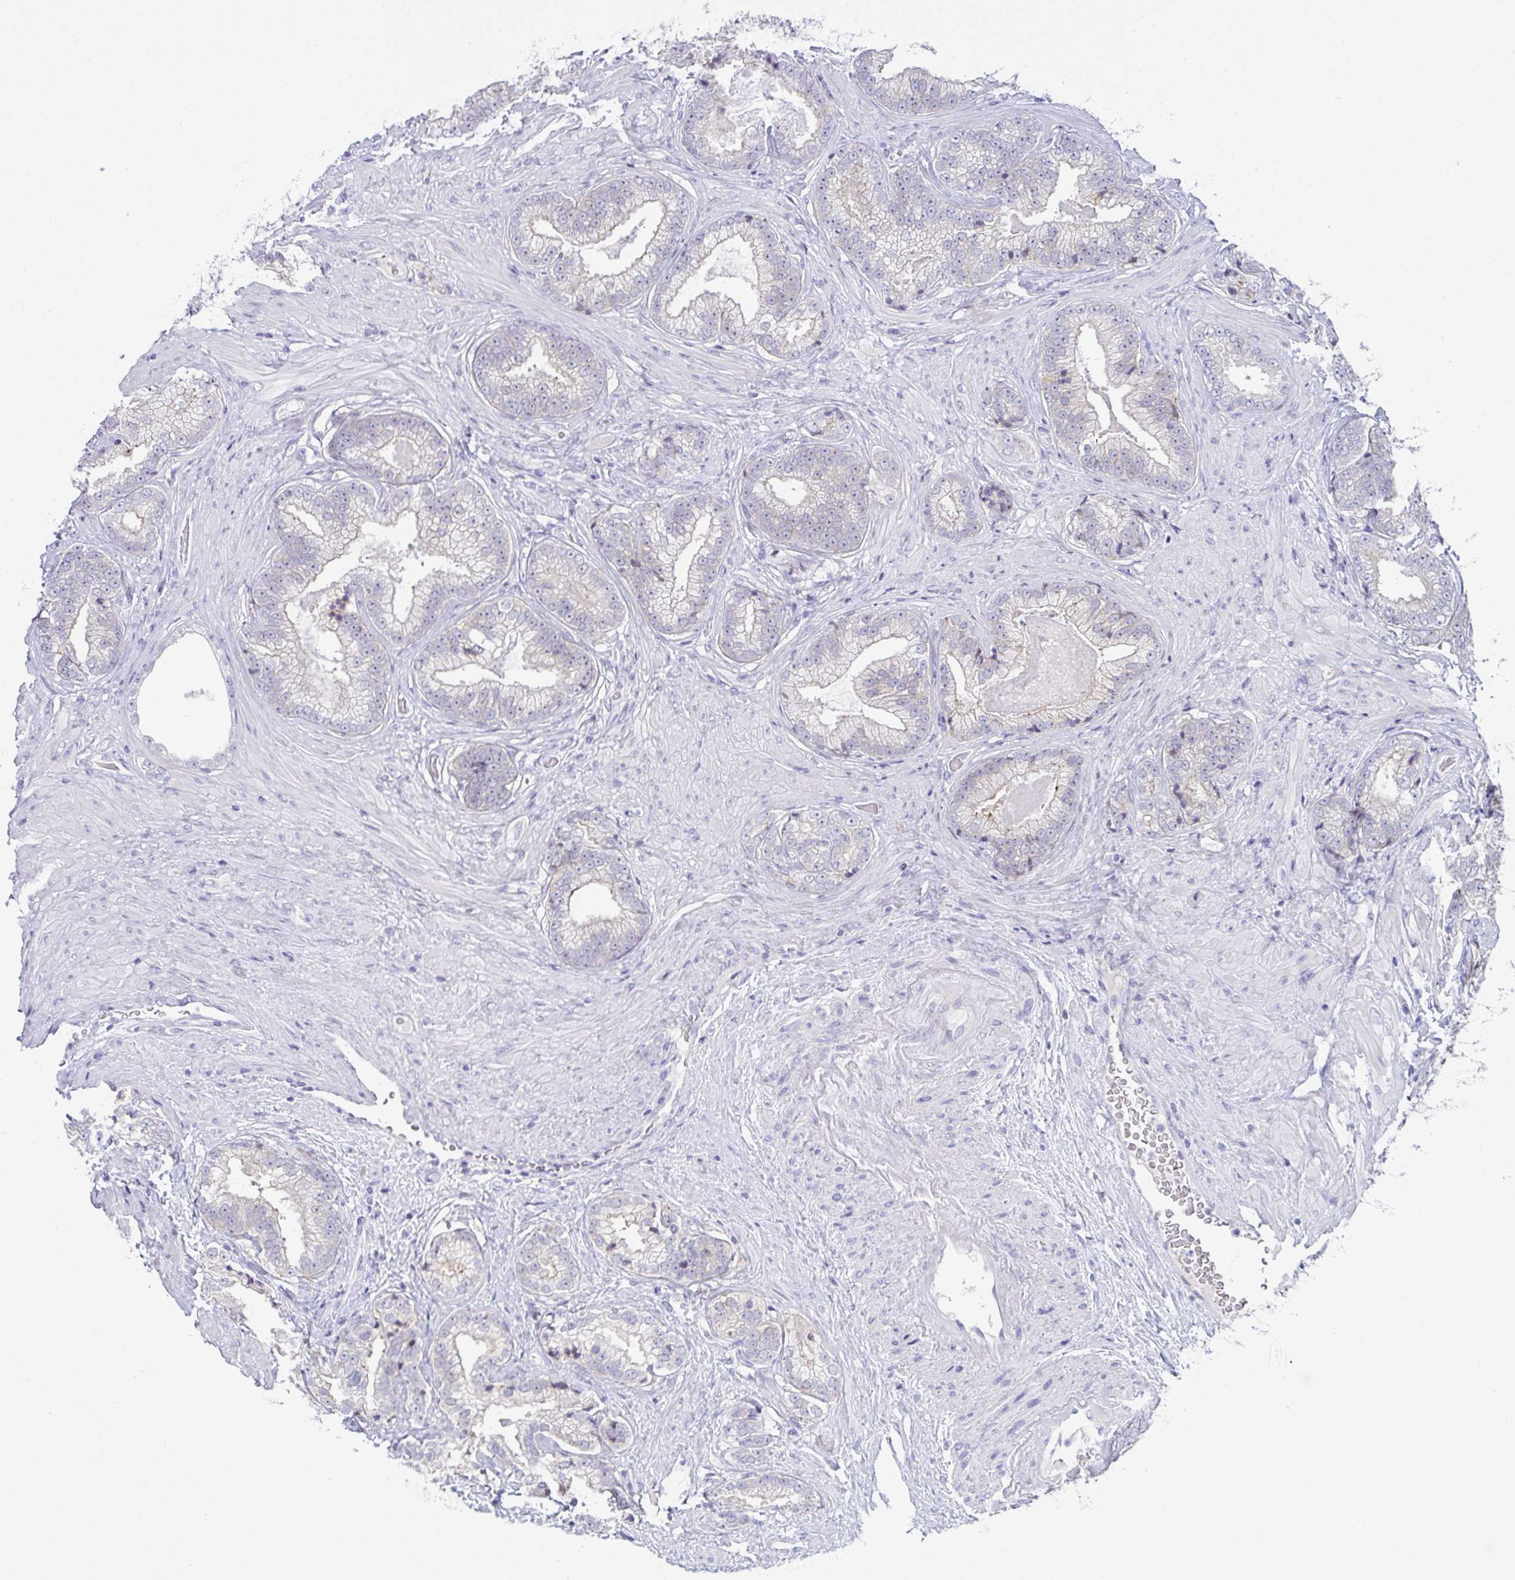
{"staining": {"intensity": "weak", "quantity": "<25%", "location": "cytoplasmic/membranous"}, "tissue": "prostate cancer", "cell_type": "Tumor cells", "image_type": "cancer", "snomed": [{"axis": "morphology", "description": "Adenocarcinoma, Low grade"}, {"axis": "topography", "description": "Prostate"}], "caption": "A histopathology image of human low-grade adenocarcinoma (prostate) is negative for staining in tumor cells.", "gene": "RGPD5", "patient": {"sex": "male", "age": 61}}